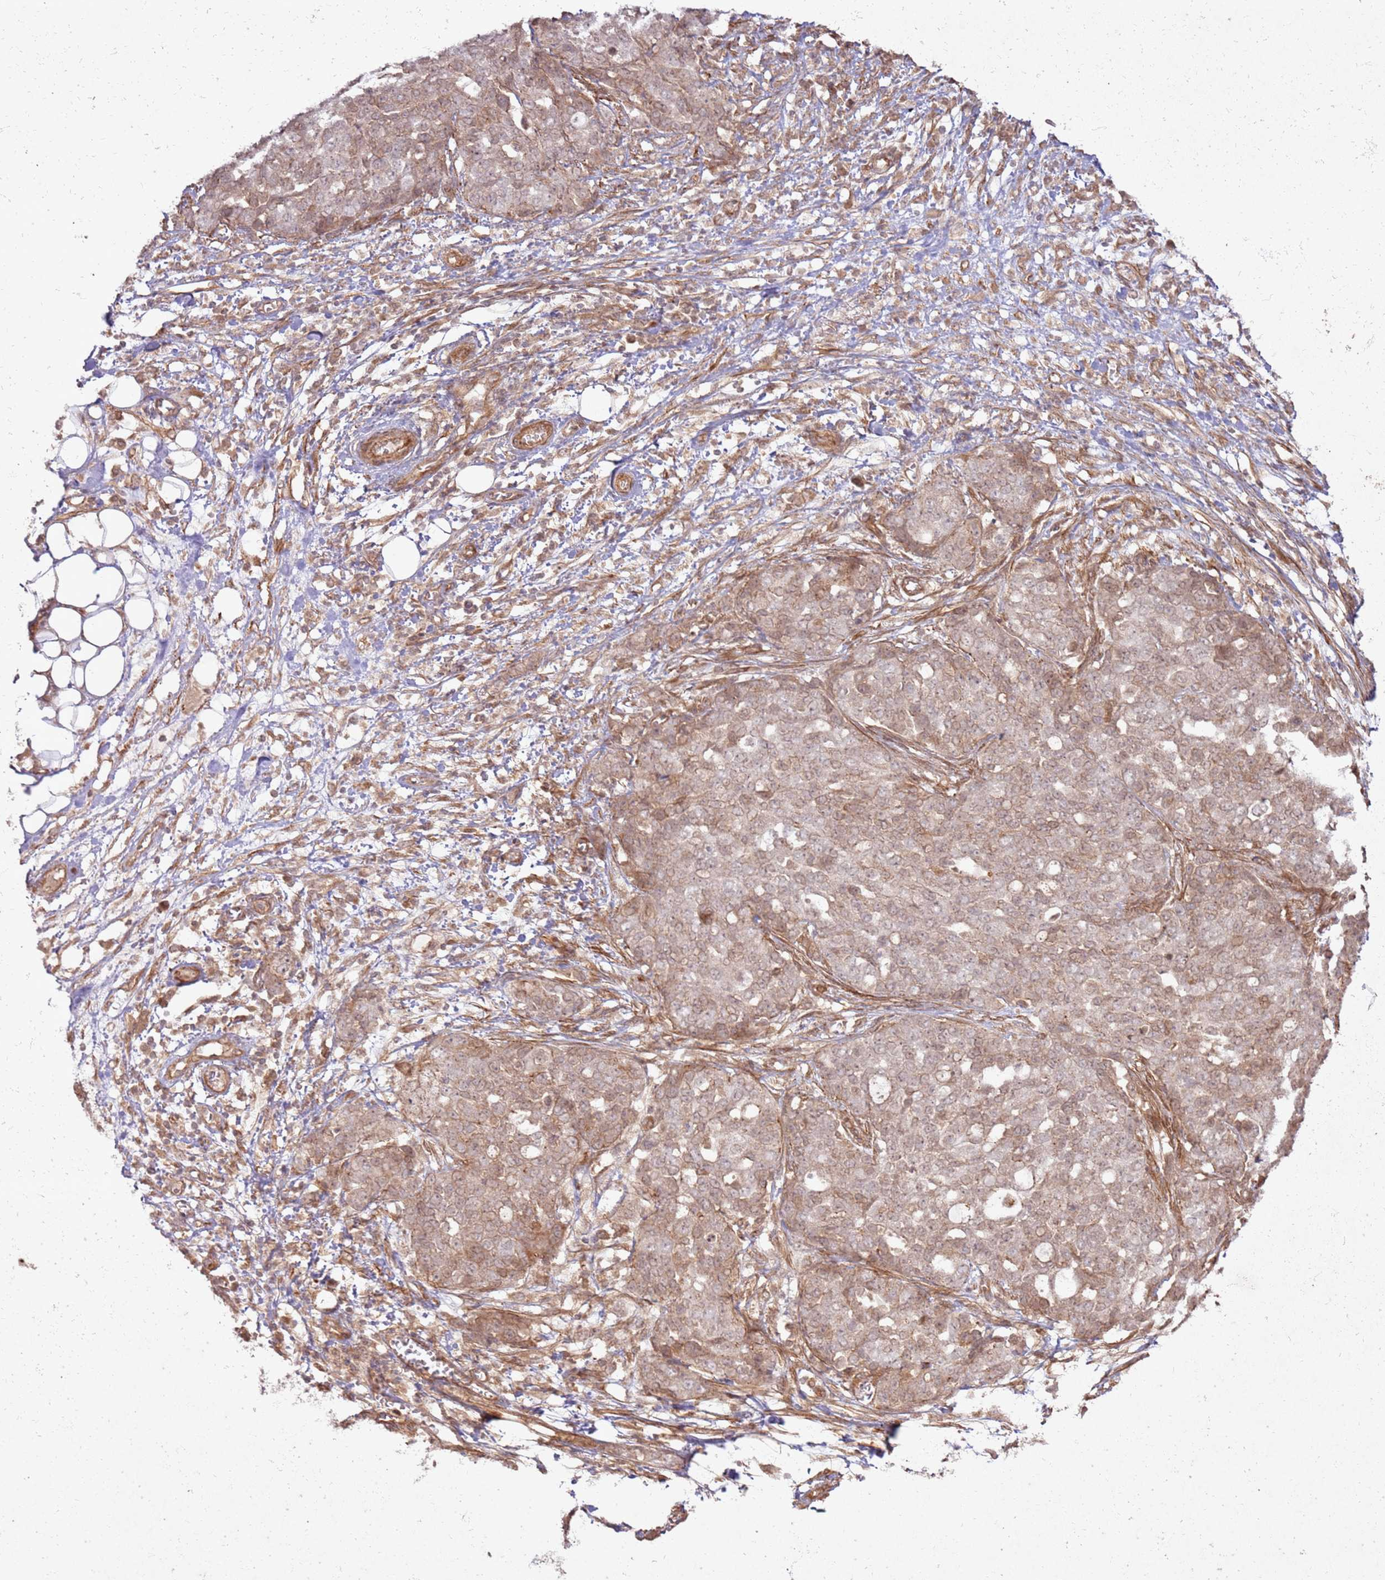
{"staining": {"intensity": "moderate", "quantity": ">75%", "location": "cytoplasmic/membranous,nuclear"}, "tissue": "ovarian cancer", "cell_type": "Tumor cells", "image_type": "cancer", "snomed": [{"axis": "morphology", "description": "Cystadenocarcinoma, serous, NOS"}, {"axis": "topography", "description": "Soft tissue"}, {"axis": "topography", "description": "Ovary"}], "caption": "Human ovarian serous cystadenocarcinoma stained with a protein marker demonstrates moderate staining in tumor cells.", "gene": "ZNF623", "patient": {"sex": "female", "age": 57}}